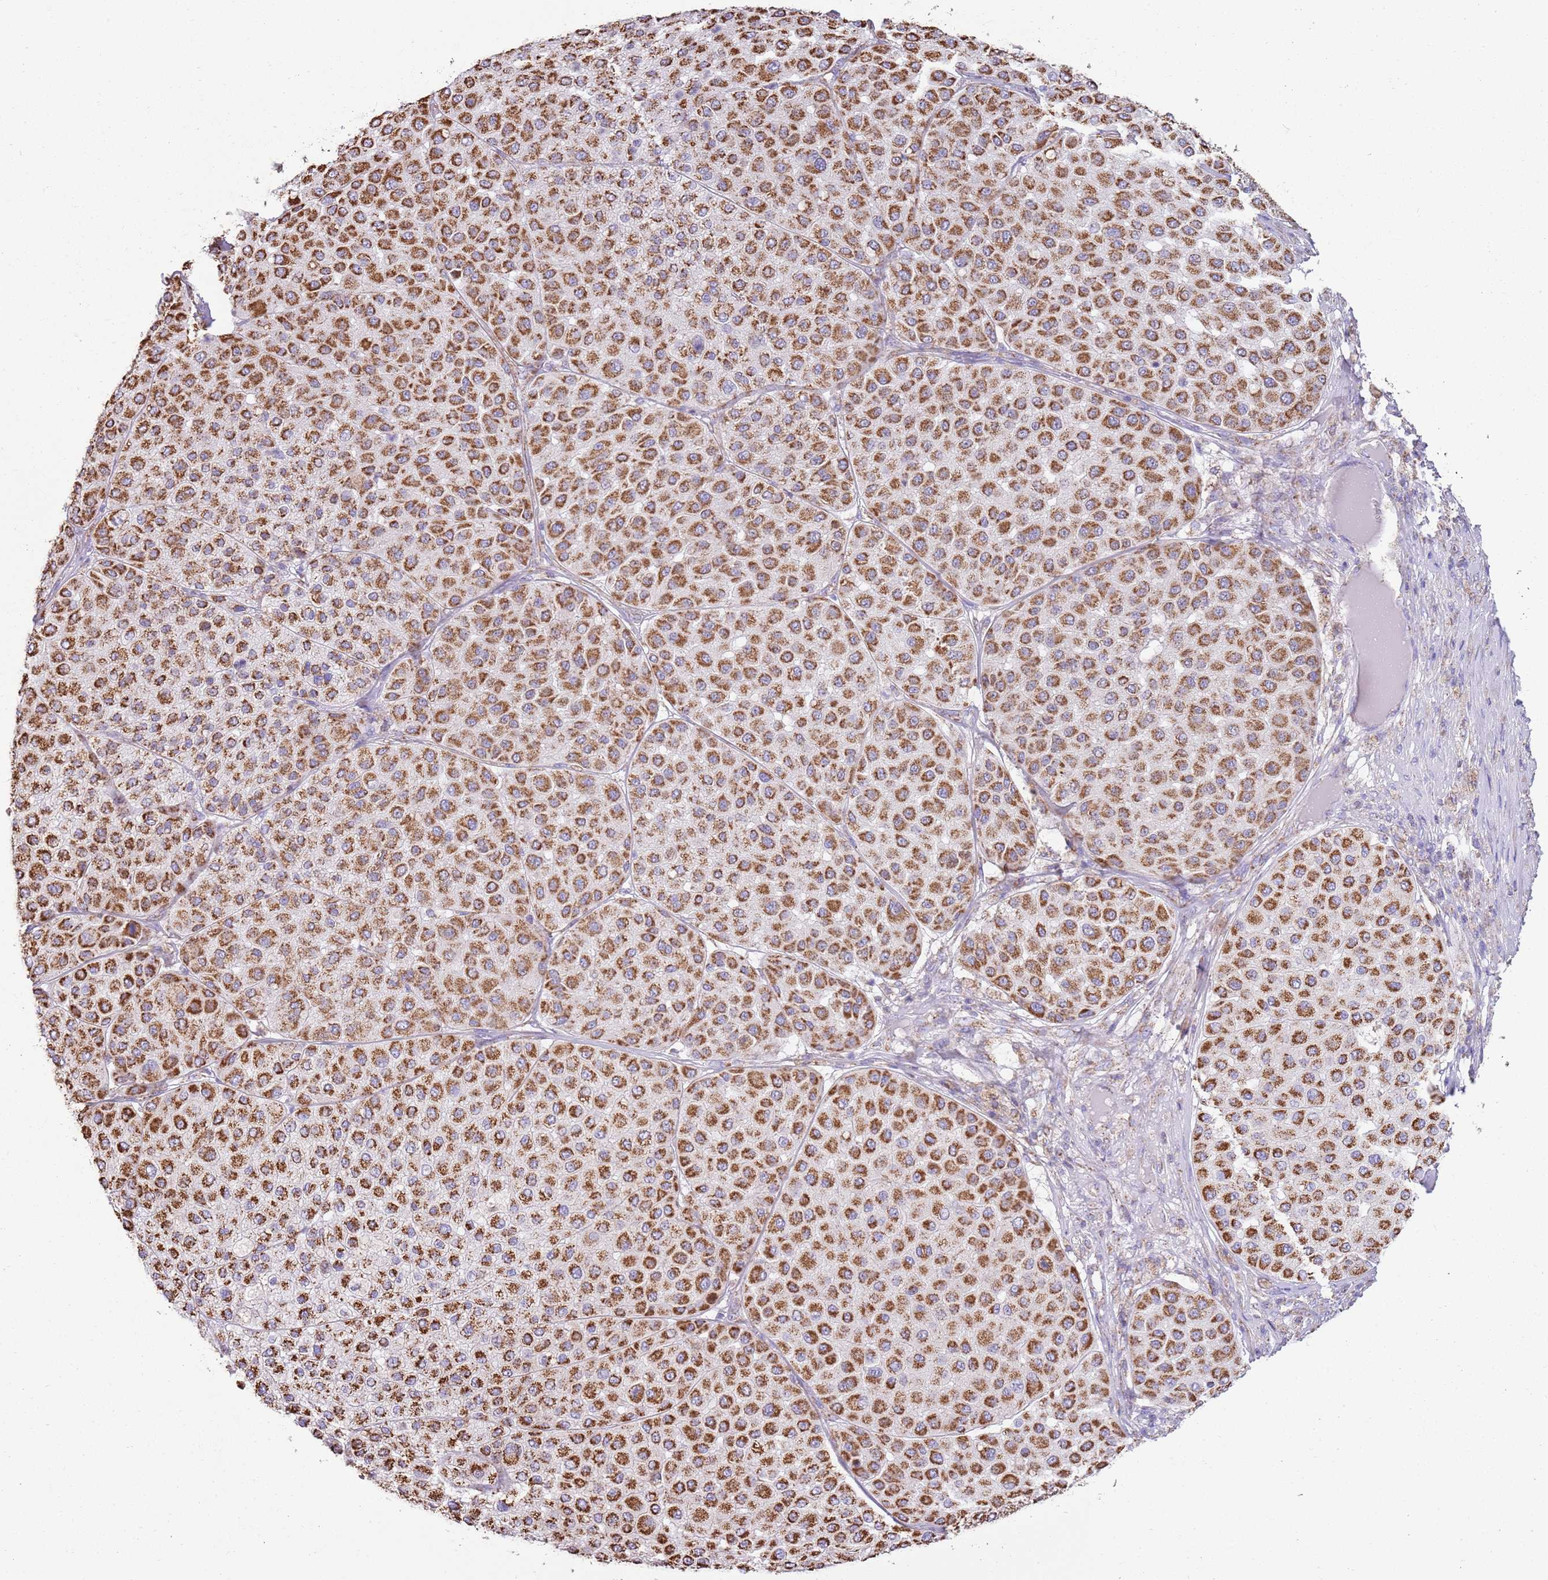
{"staining": {"intensity": "strong", "quantity": ">75%", "location": "cytoplasmic/membranous"}, "tissue": "melanoma", "cell_type": "Tumor cells", "image_type": "cancer", "snomed": [{"axis": "morphology", "description": "Malignant melanoma, Metastatic site"}, {"axis": "topography", "description": "Smooth muscle"}], "caption": "An immunohistochemistry photomicrograph of tumor tissue is shown. Protein staining in brown labels strong cytoplasmic/membranous positivity in melanoma within tumor cells.", "gene": "TTLL1", "patient": {"sex": "male", "age": 41}}